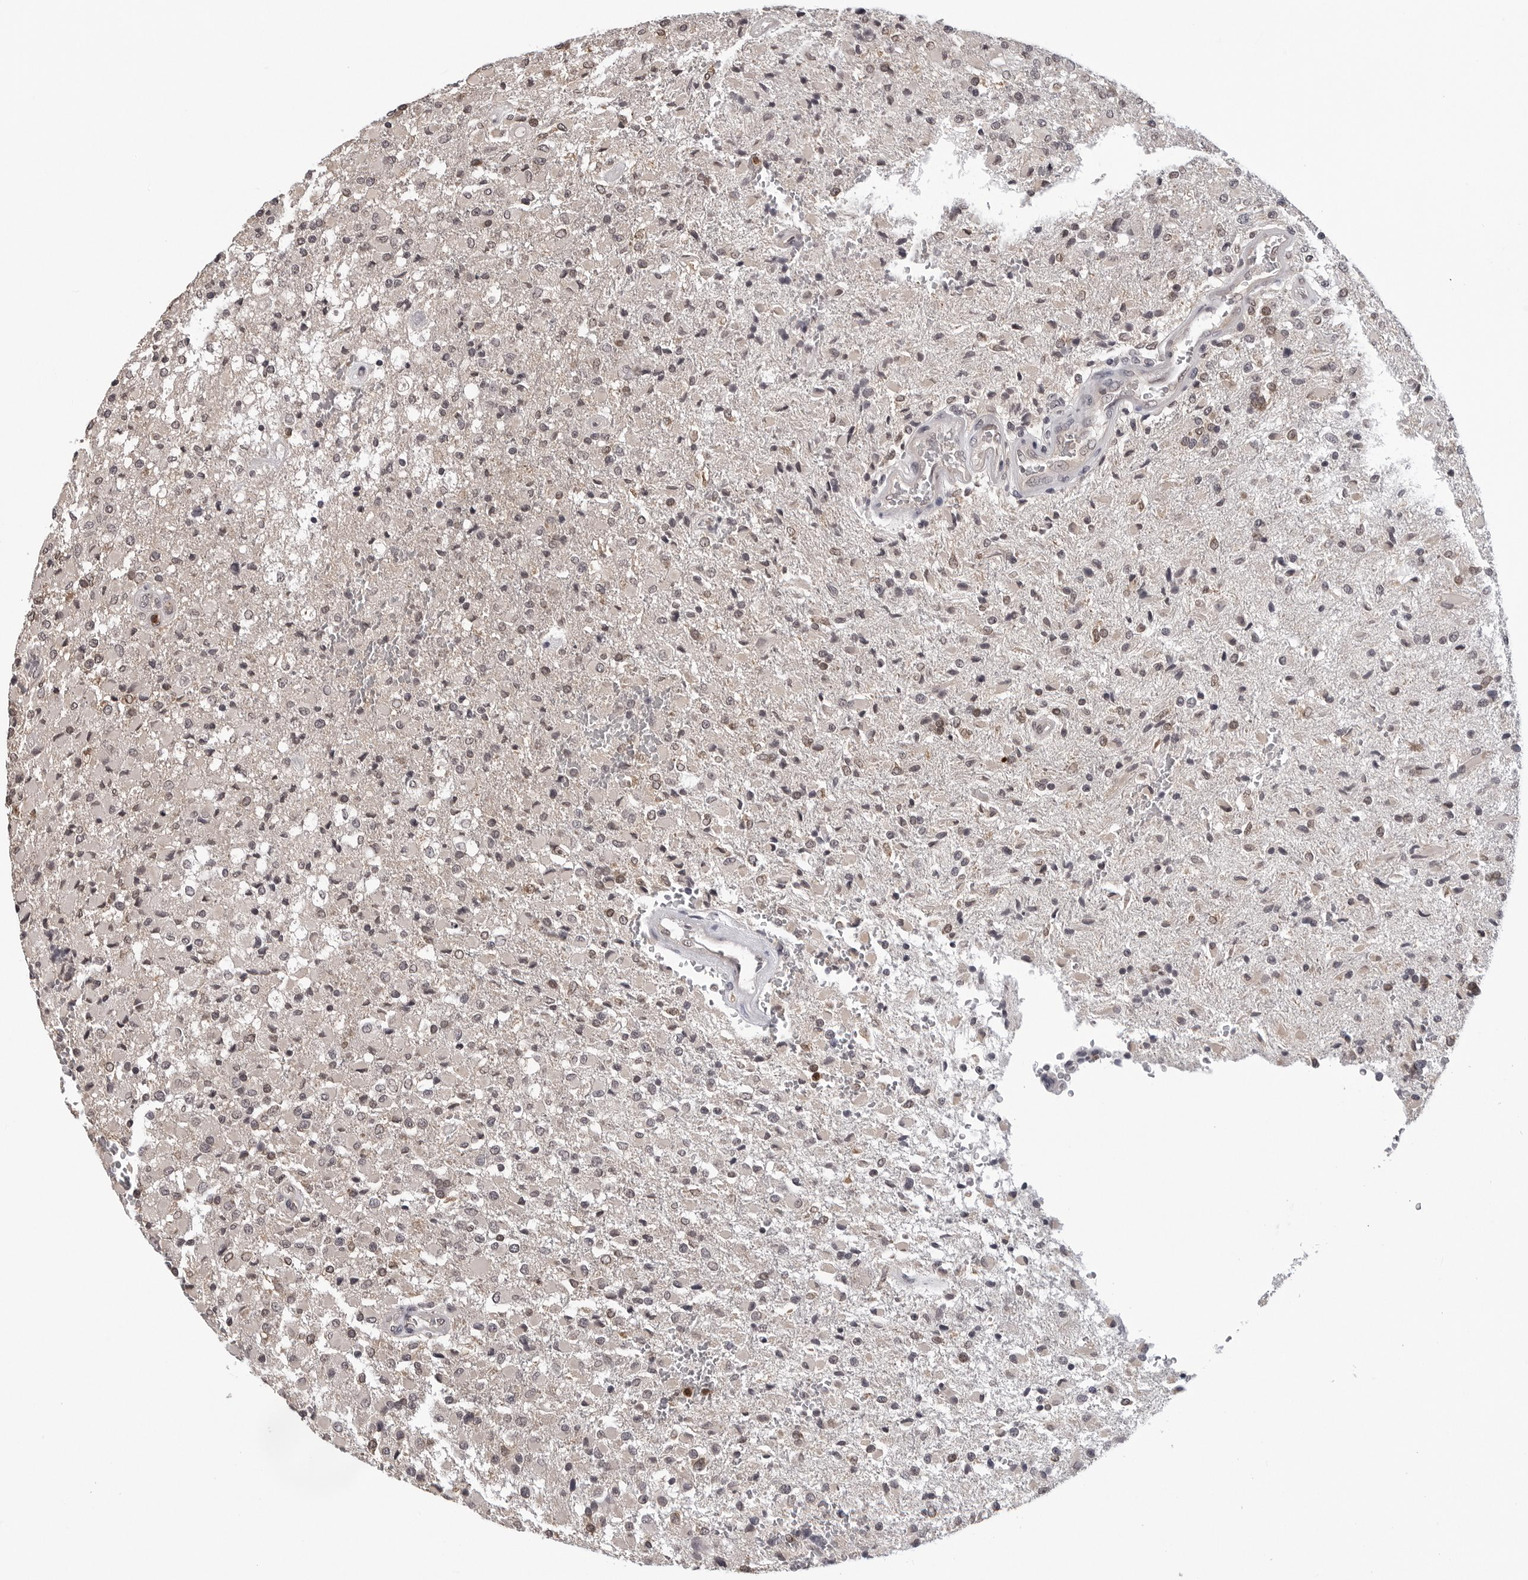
{"staining": {"intensity": "moderate", "quantity": "<25%", "location": "nuclear"}, "tissue": "glioma", "cell_type": "Tumor cells", "image_type": "cancer", "snomed": [{"axis": "morphology", "description": "Glioma, malignant, High grade"}, {"axis": "topography", "description": "Brain"}], "caption": "Malignant high-grade glioma stained with DAB IHC shows low levels of moderate nuclear positivity in approximately <25% of tumor cells.", "gene": "TRMT13", "patient": {"sex": "male", "age": 71}}